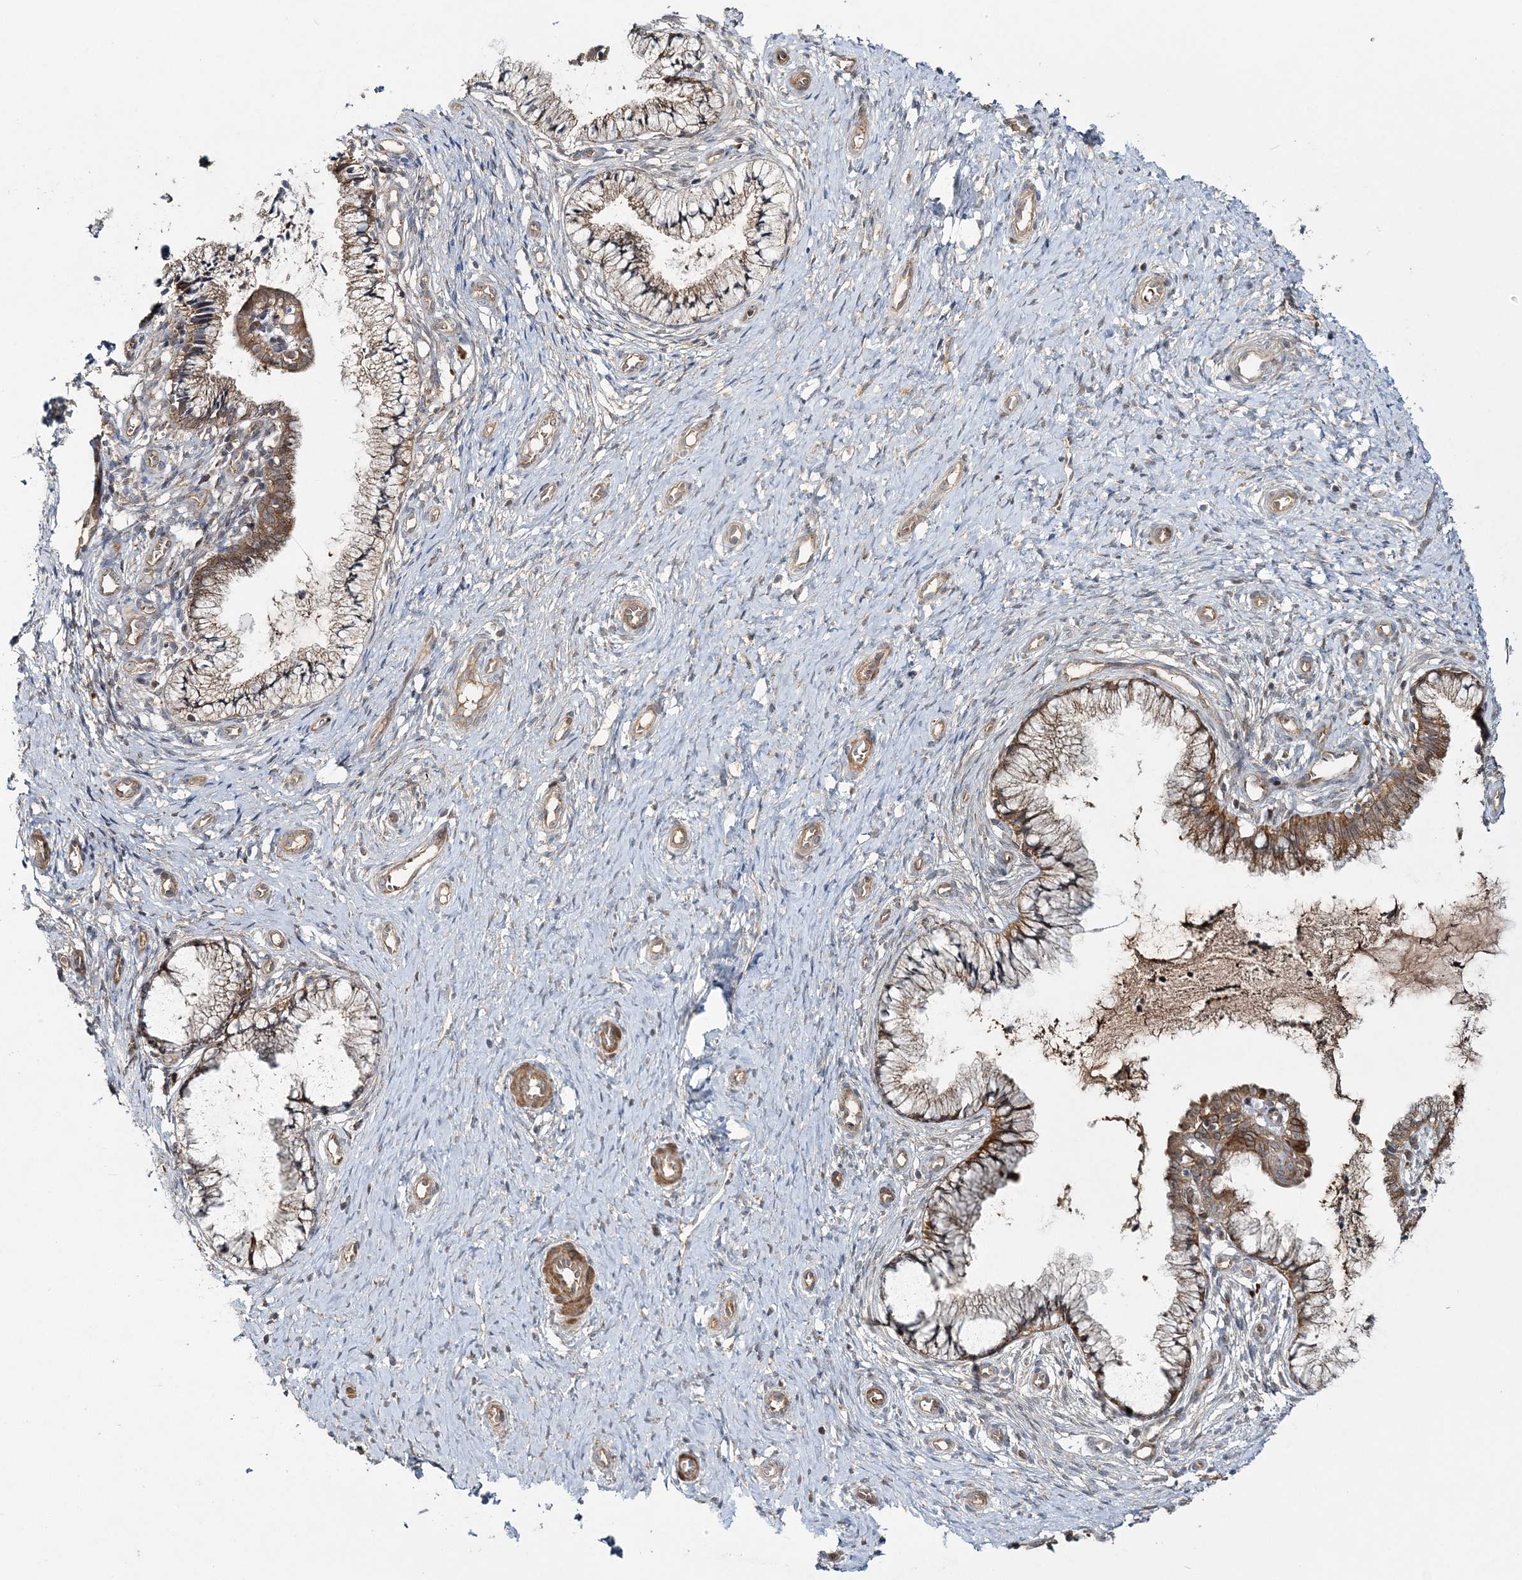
{"staining": {"intensity": "strong", "quantity": ">75%", "location": "cytoplasmic/membranous"}, "tissue": "cervix", "cell_type": "Glandular cells", "image_type": "normal", "snomed": [{"axis": "morphology", "description": "Normal tissue, NOS"}, {"axis": "topography", "description": "Cervix"}], "caption": "Brown immunohistochemical staining in normal human cervix shows strong cytoplasmic/membranous expression in approximately >75% of glandular cells.", "gene": "MOCS2", "patient": {"sex": "female", "age": 36}}